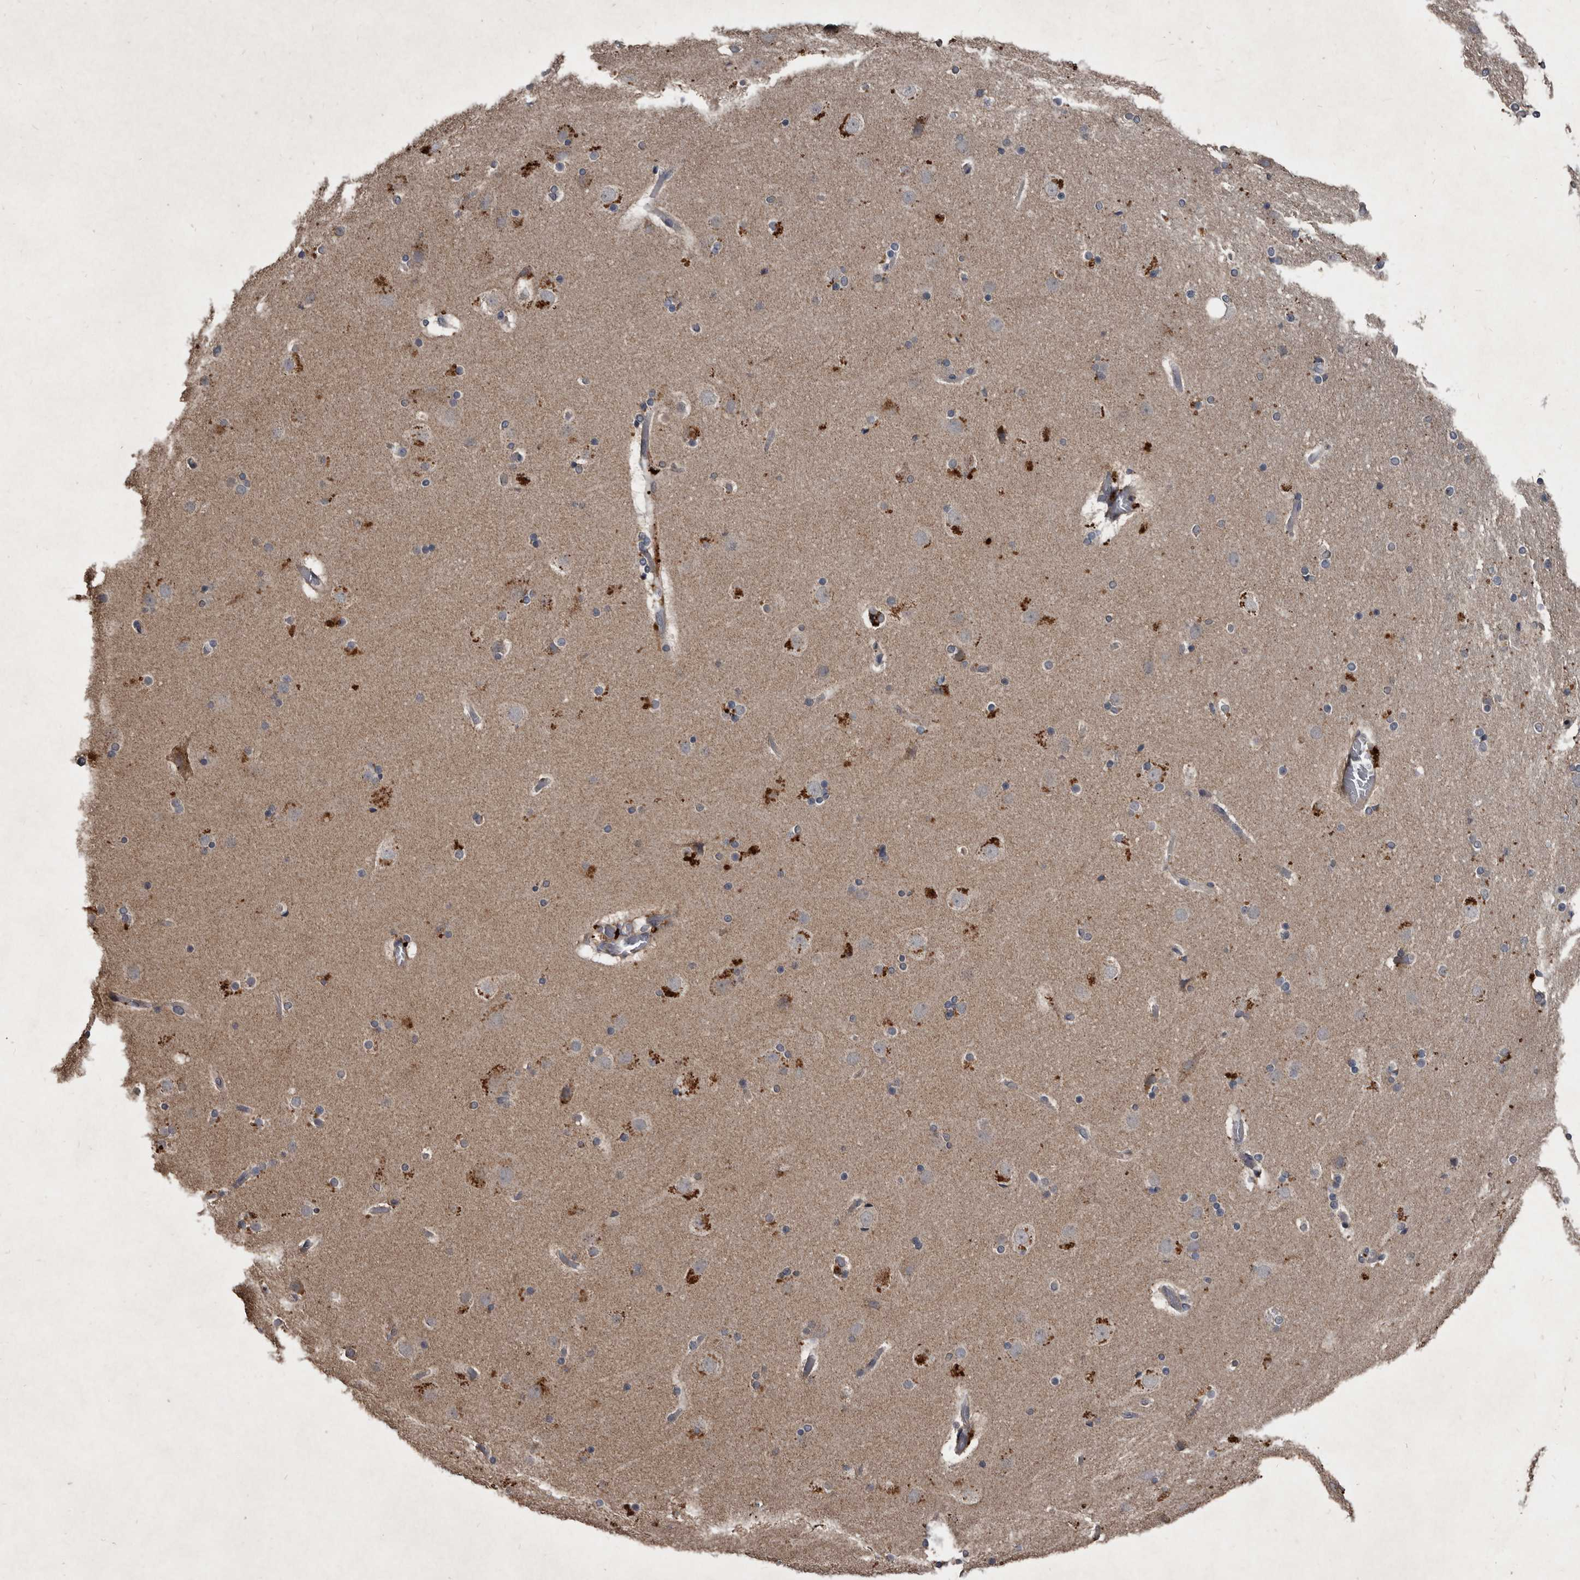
{"staining": {"intensity": "negative", "quantity": "none", "location": "none"}, "tissue": "cerebral cortex", "cell_type": "Endothelial cells", "image_type": "normal", "snomed": [{"axis": "morphology", "description": "Normal tissue, NOS"}, {"axis": "topography", "description": "Cerebral cortex"}], "caption": "Photomicrograph shows no significant protein positivity in endothelial cells of unremarkable cerebral cortex. (Brightfield microscopy of DAB IHC at high magnification).", "gene": "GREB1", "patient": {"sex": "male", "age": 57}}